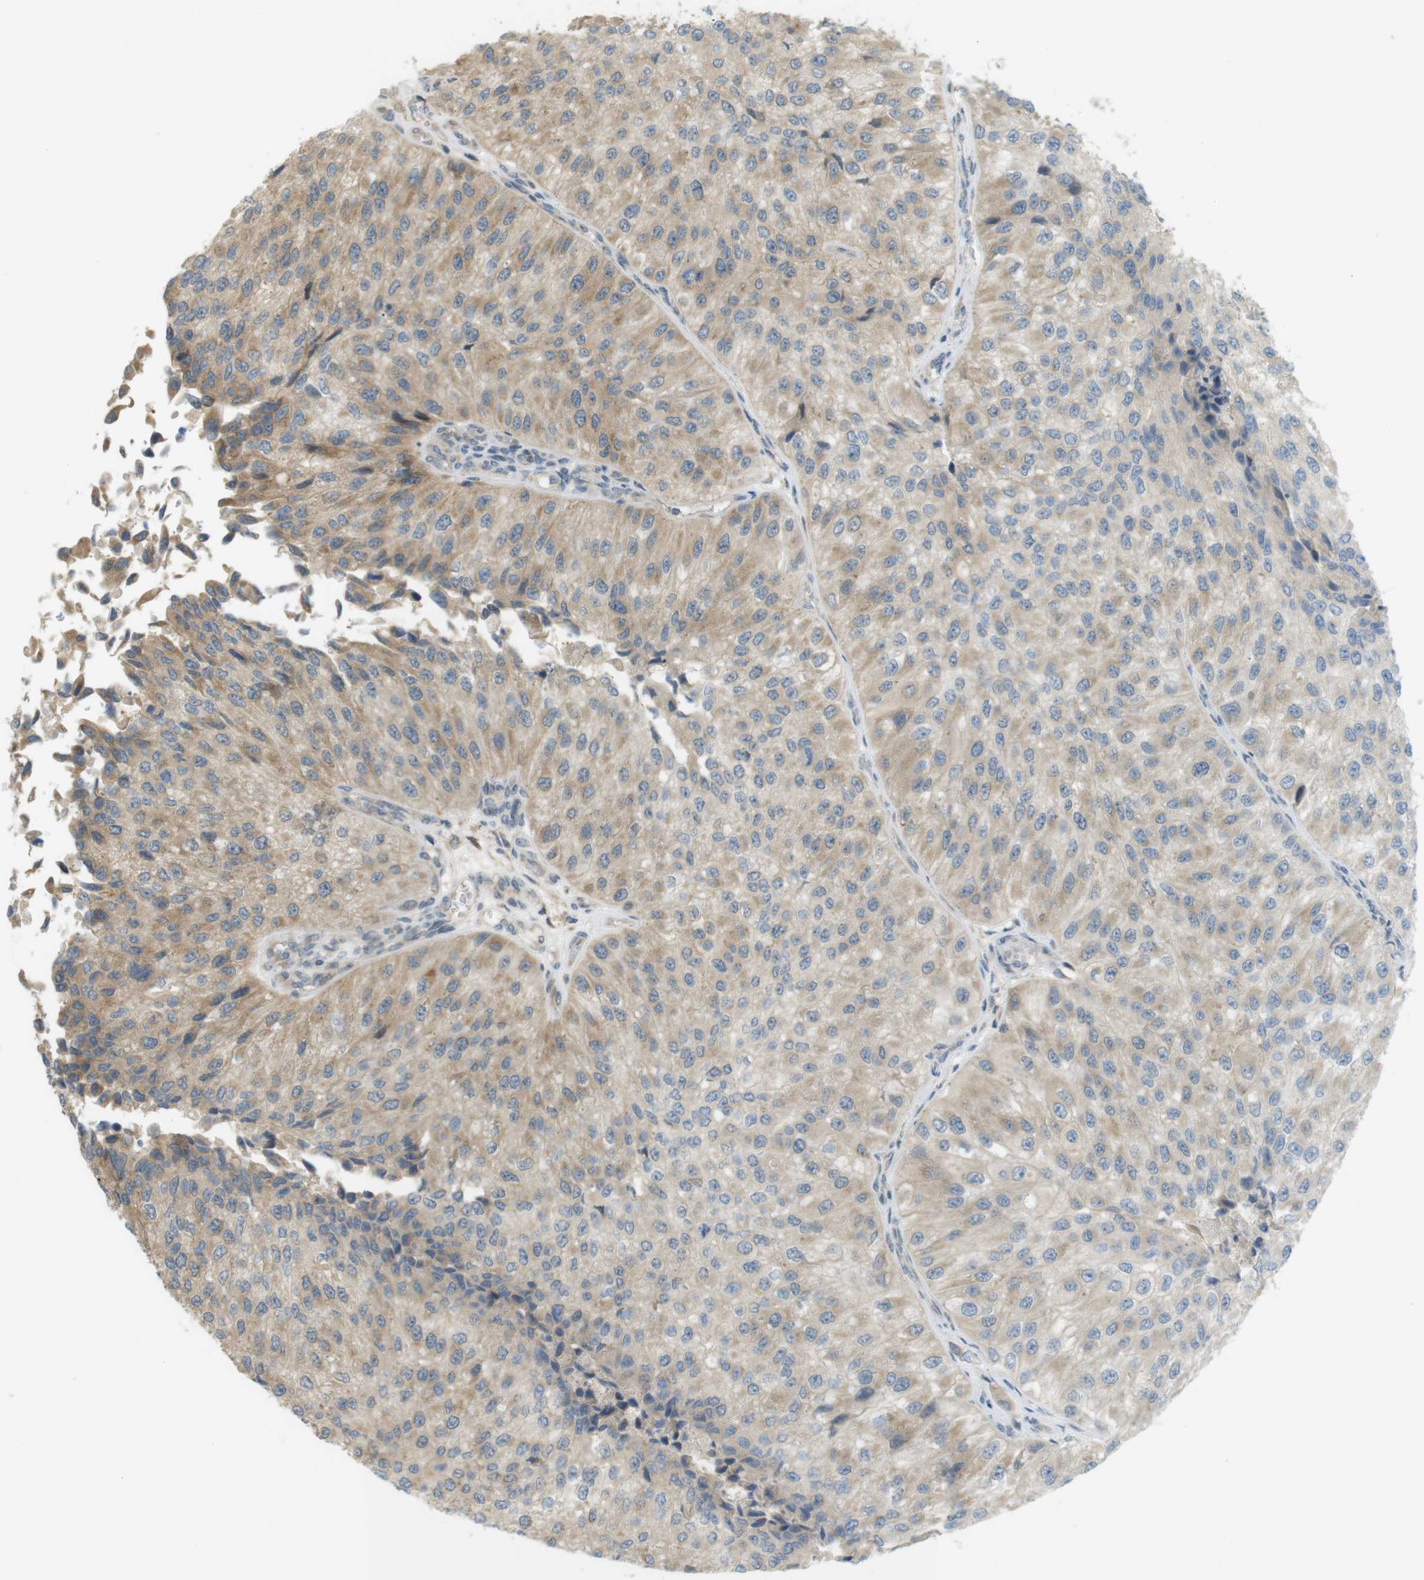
{"staining": {"intensity": "weak", "quantity": "25%-75%", "location": "cytoplasmic/membranous"}, "tissue": "urothelial cancer", "cell_type": "Tumor cells", "image_type": "cancer", "snomed": [{"axis": "morphology", "description": "Urothelial carcinoma, High grade"}, {"axis": "topography", "description": "Kidney"}, {"axis": "topography", "description": "Urinary bladder"}], "caption": "A high-resolution image shows immunohistochemistry staining of urothelial cancer, which exhibits weak cytoplasmic/membranous positivity in about 25%-75% of tumor cells. The staining was performed using DAB, with brown indicating positive protein expression. Nuclei are stained blue with hematoxylin.", "gene": "CLRN3", "patient": {"sex": "male", "age": 77}}